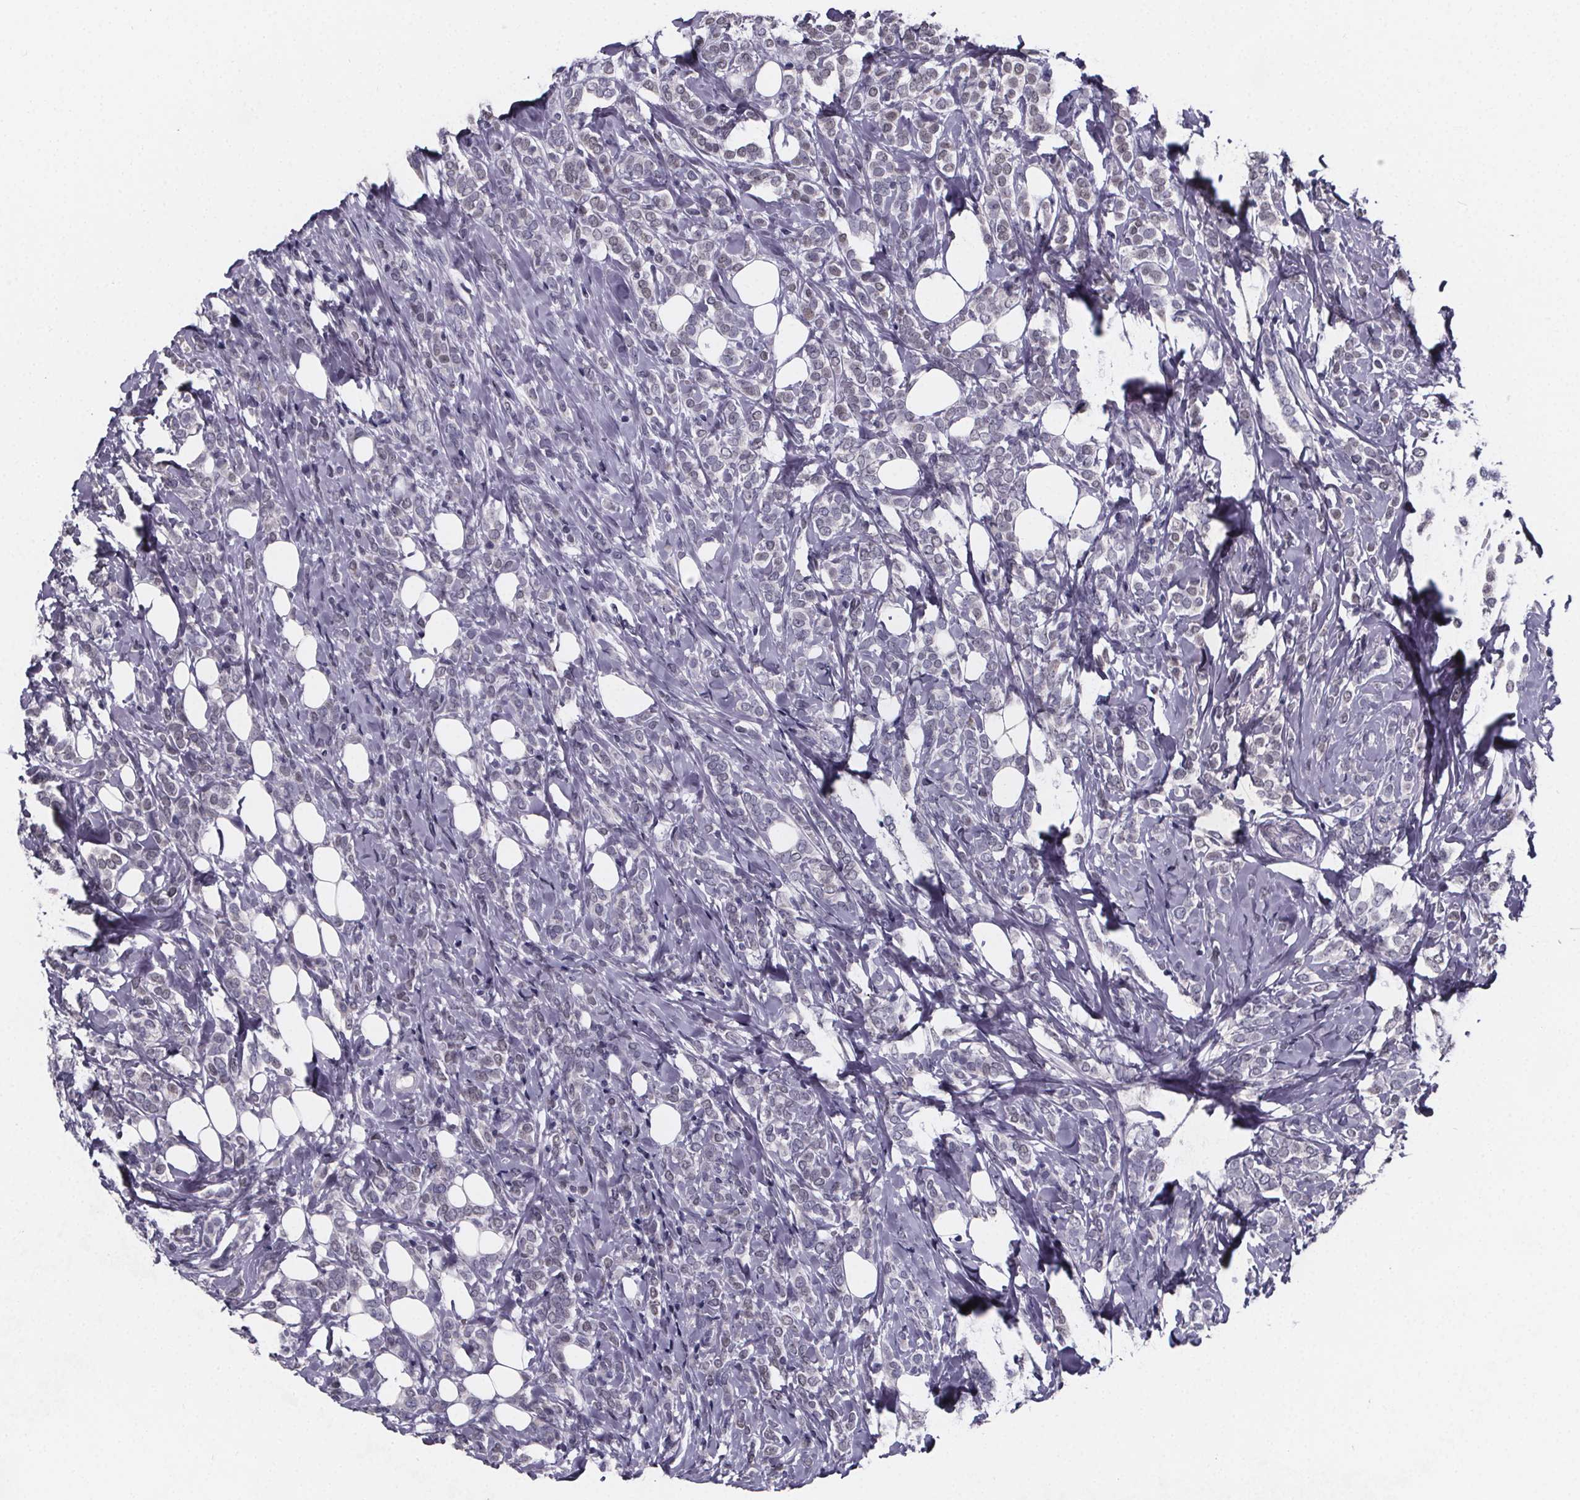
{"staining": {"intensity": "negative", "quantity": "none", "location": "none"}, "tissue": "breast cancer", "cell_type": "Tumor cells", "image_type": "cancer", "snomed": [{"axis": "morphology", "description": "Lobular carcinoma"}, {"axis": "topography", "description": "Breast"}], "caption": "The immunohistochemistry (IHC) image has no significant positivity in tumor cells of breast cancer tissue.", "gene": "PAH", "patient": {"sex": "female", "age": 49}}